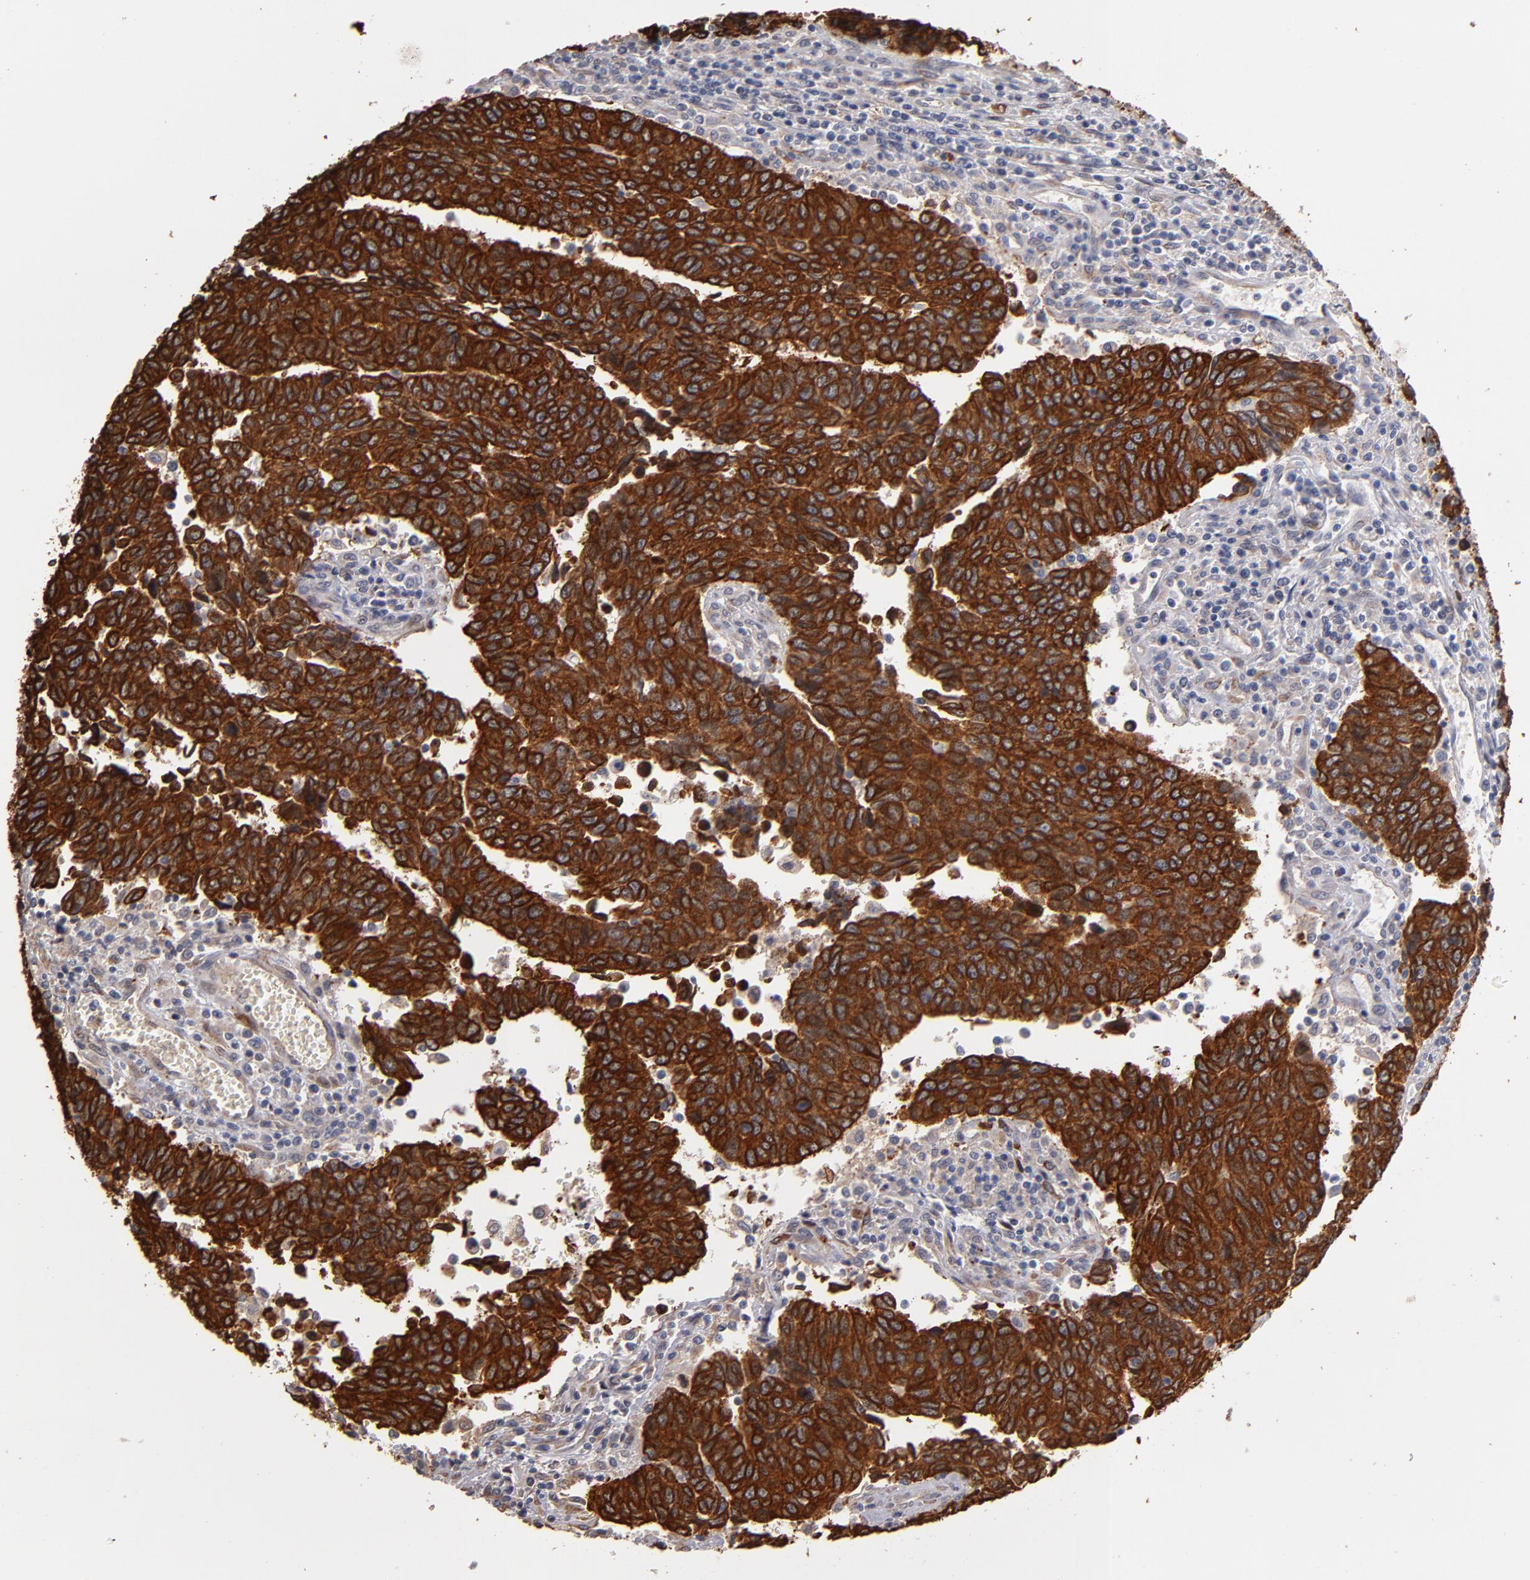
{"staining": {"intensity": "strong", "quantity": ">75%", "location": "cytoplasmic/membranous"}, "tissue": "urothelial cancer", "cell_type": "Tumor cells", "image_type": "cancer", "snomed": [{"axis": "morphology", "description": "Urothelial carcinoma, High grade"}, {"axis": "topography", "description": "Urinary bladder"}], "caption": "A high-resolution image shows immunohistochemistry (IHC) staining of urothelial carcinoma (high-grade), which exhibits strong cytoplasmic/membranous staining in about >75% of tumor cells. (Brightfield microscopy of DAB IHC at high magnification).", "gene": "PGRMC1", "patient": {"sex": "male", "age": 86}}